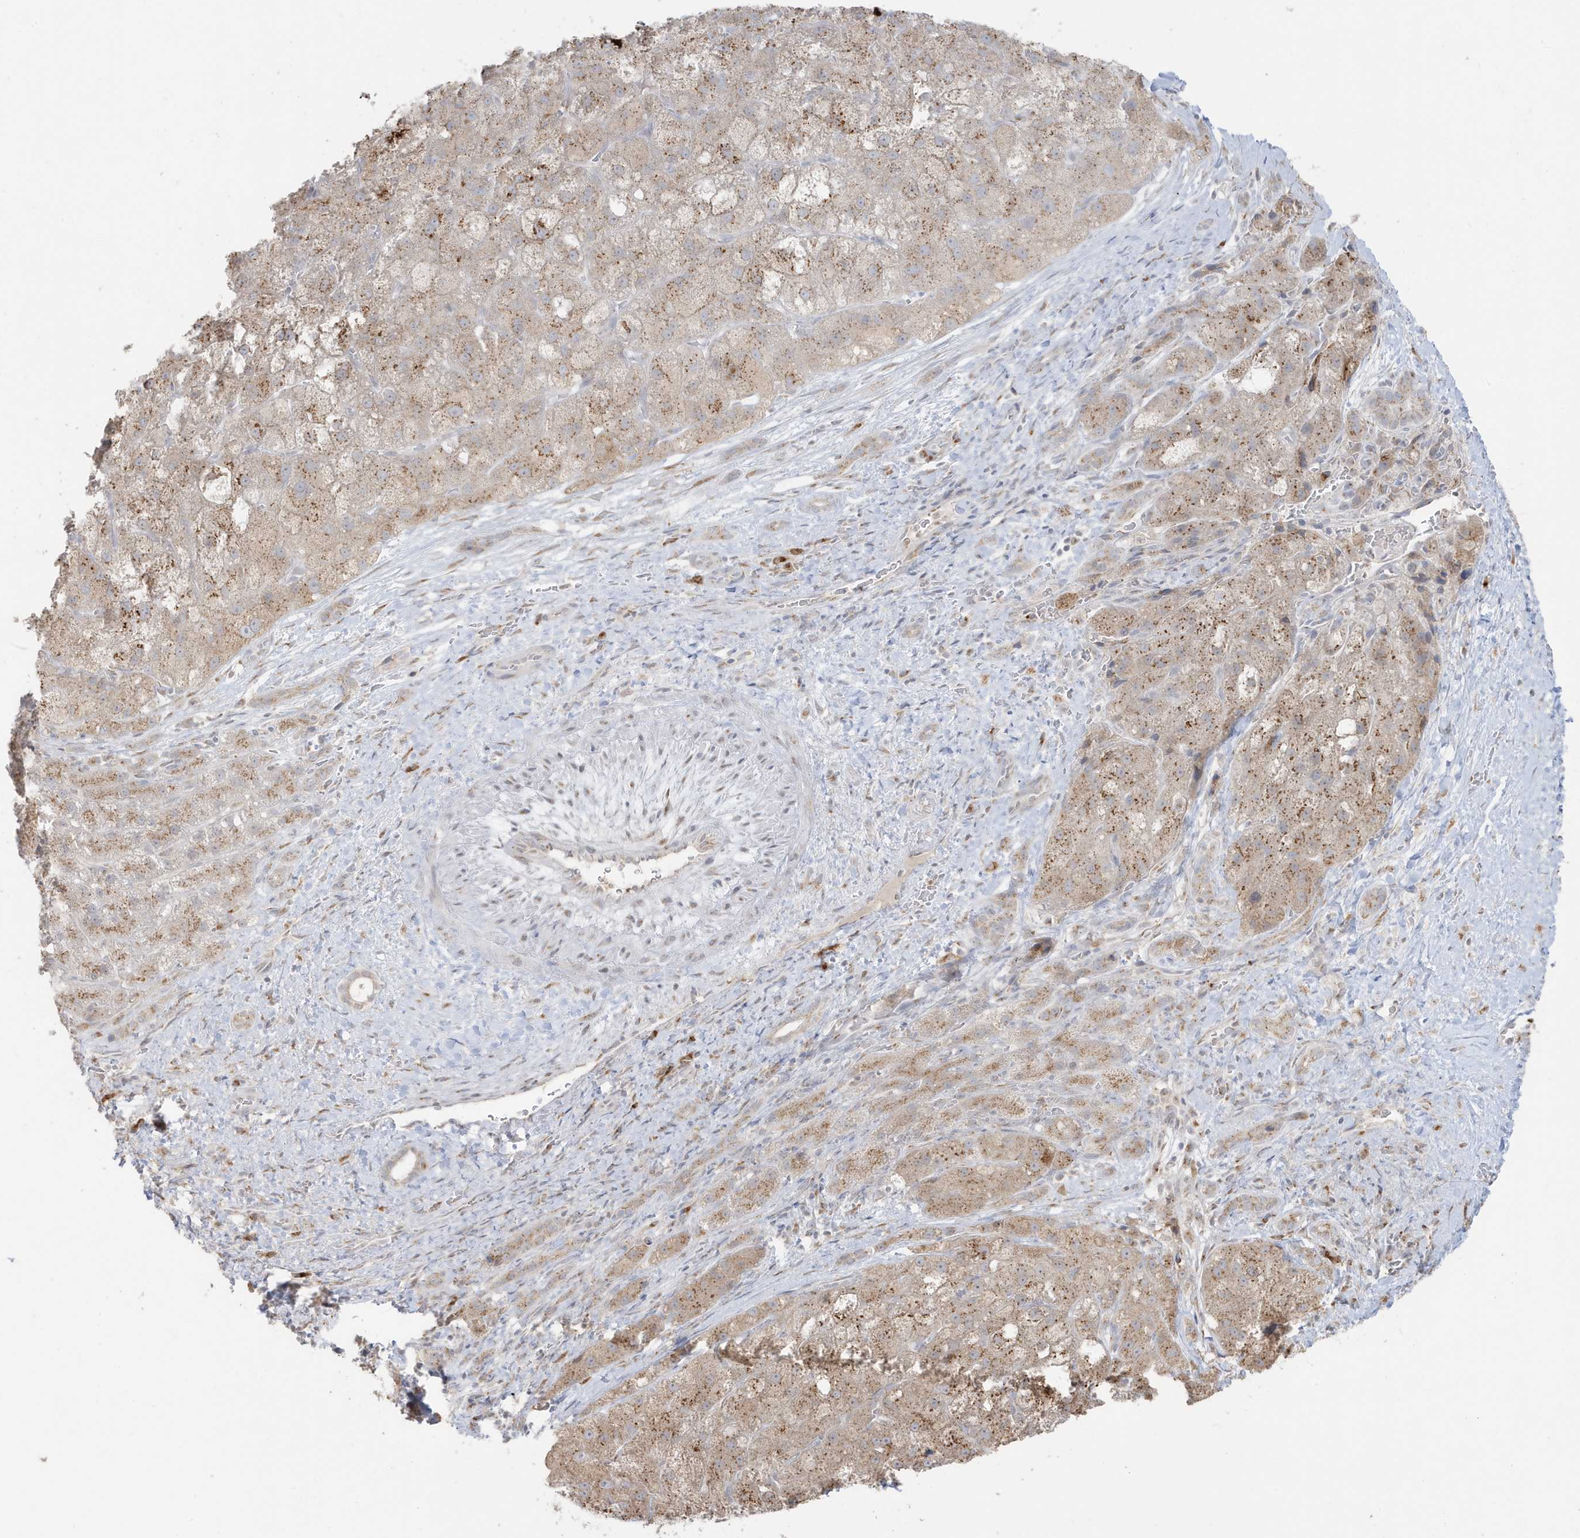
{"staining": {"intensity": "moderate", "quantity": ">75%", "location": "cytoplasmic/membranous"}, "tissue": "liver cancer", "cell_type": "Tumor cells", "image_type": "cancer", "snomed": [{"axis": "morphology", "description": "Carcinoma, Hepatocellular, NOS"}, {"axis": "topography", "description": "Liver"}], "caption": "IHC (DAB (3,3'-diaminobenzidine)) staining of liver cancer (hepatocellular carcinoma) demonstrates moderate cytoplasmic/membranous protein positivity in approximately >75% of tumor cells.", "gene": "RER1", "patient": {"sex": "male", "age": 57}}